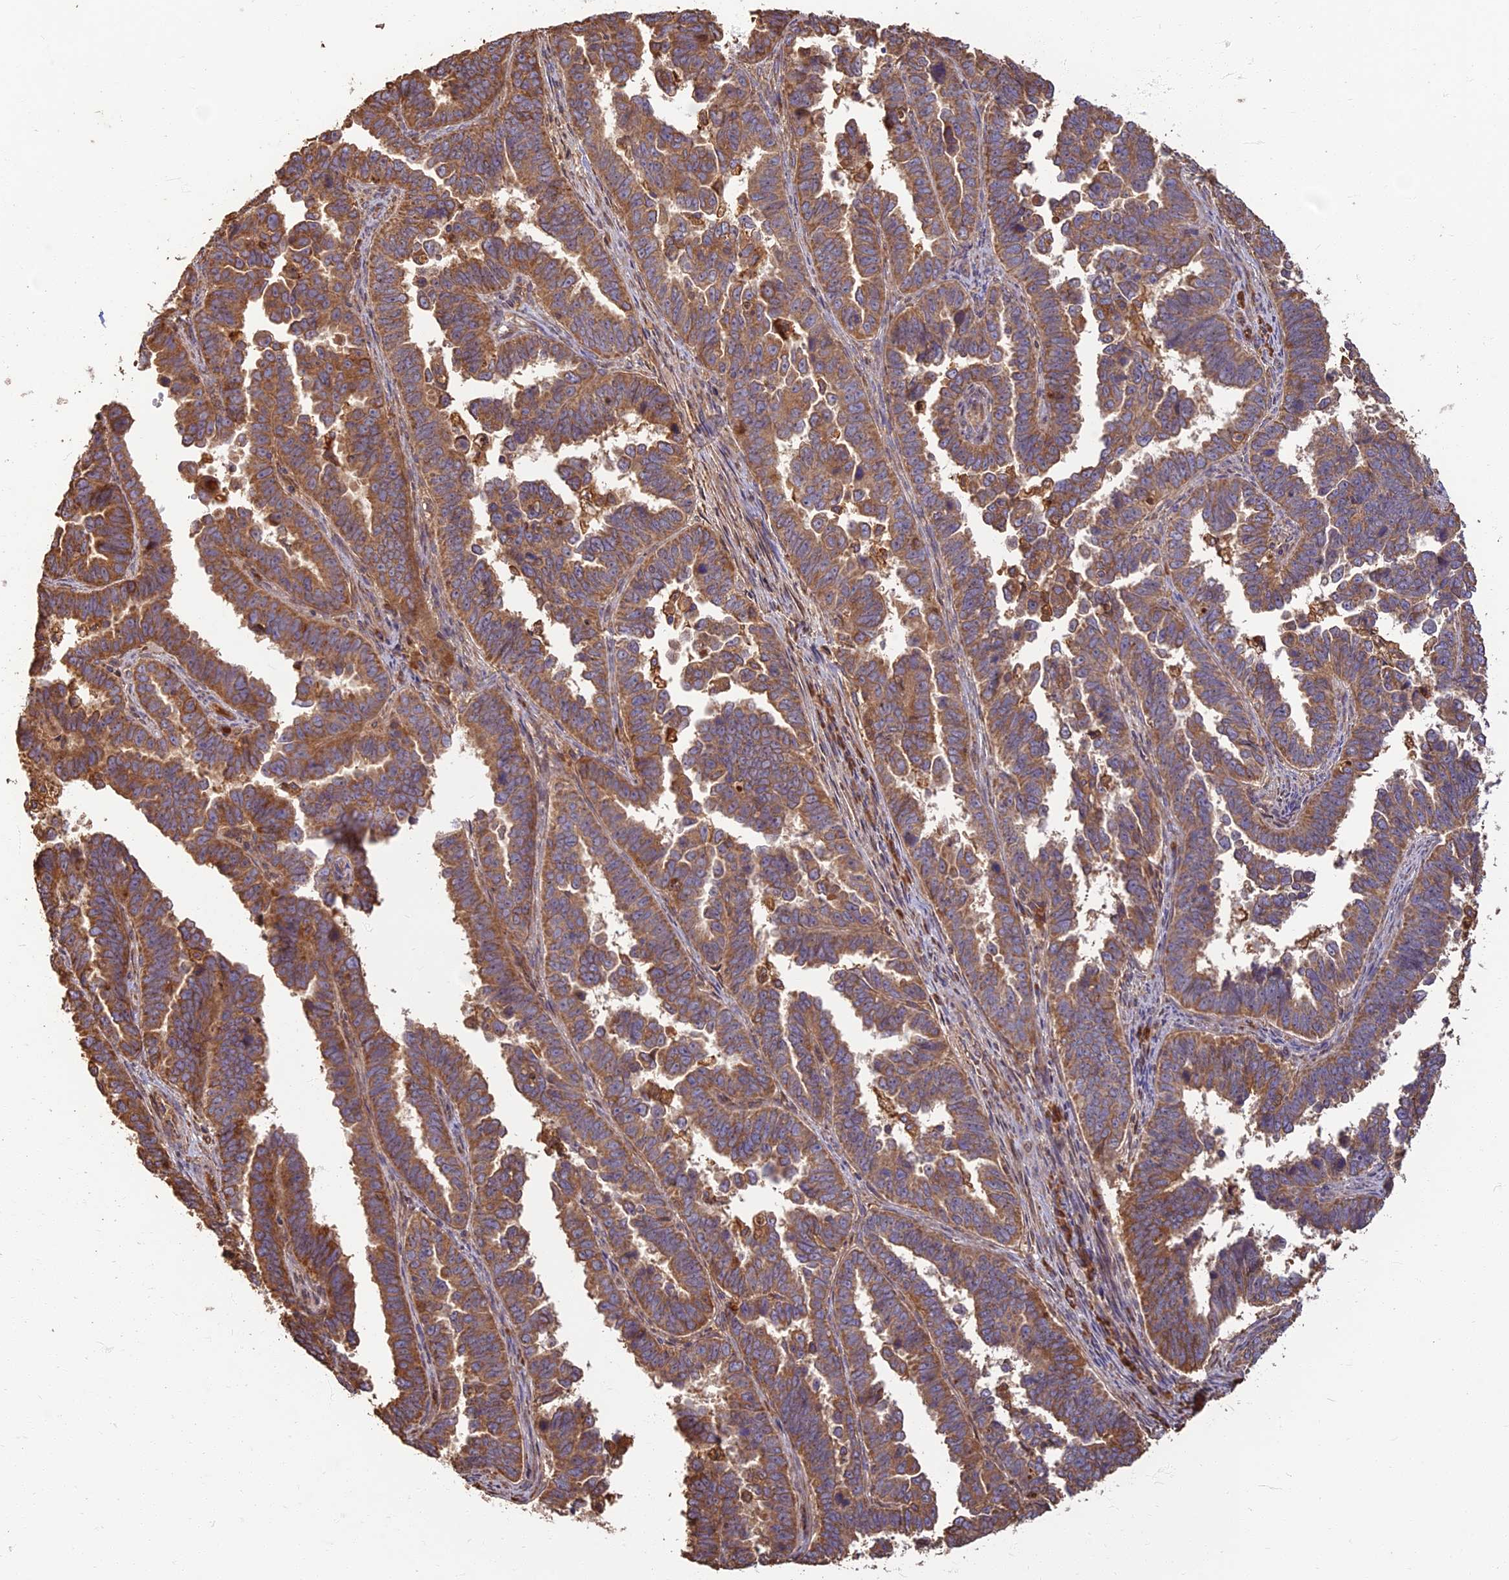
{"staining": {"intensity": "moderate", "quantity": ">75%", "location": "cytoplasmic/membranous"}, "tissue": "endometrial cancer", "cell_type": "Tumor cells", "image_type": "cancer", "snomed": [{"axis": "morphology", "description": "Adenocarcinoma, NOS"}, {"axis": "topography", "description": "Endometrium"}], "caption": "About >75% of tumor cells in endometrial cancer (adenocarcinoma) exhibit moderate cytoplasmic/membranous protein positivity as visualized by brown immunohistochemical staining.", "gene": "CORO1C", "patient": {"sex": "female", "age": 75}}